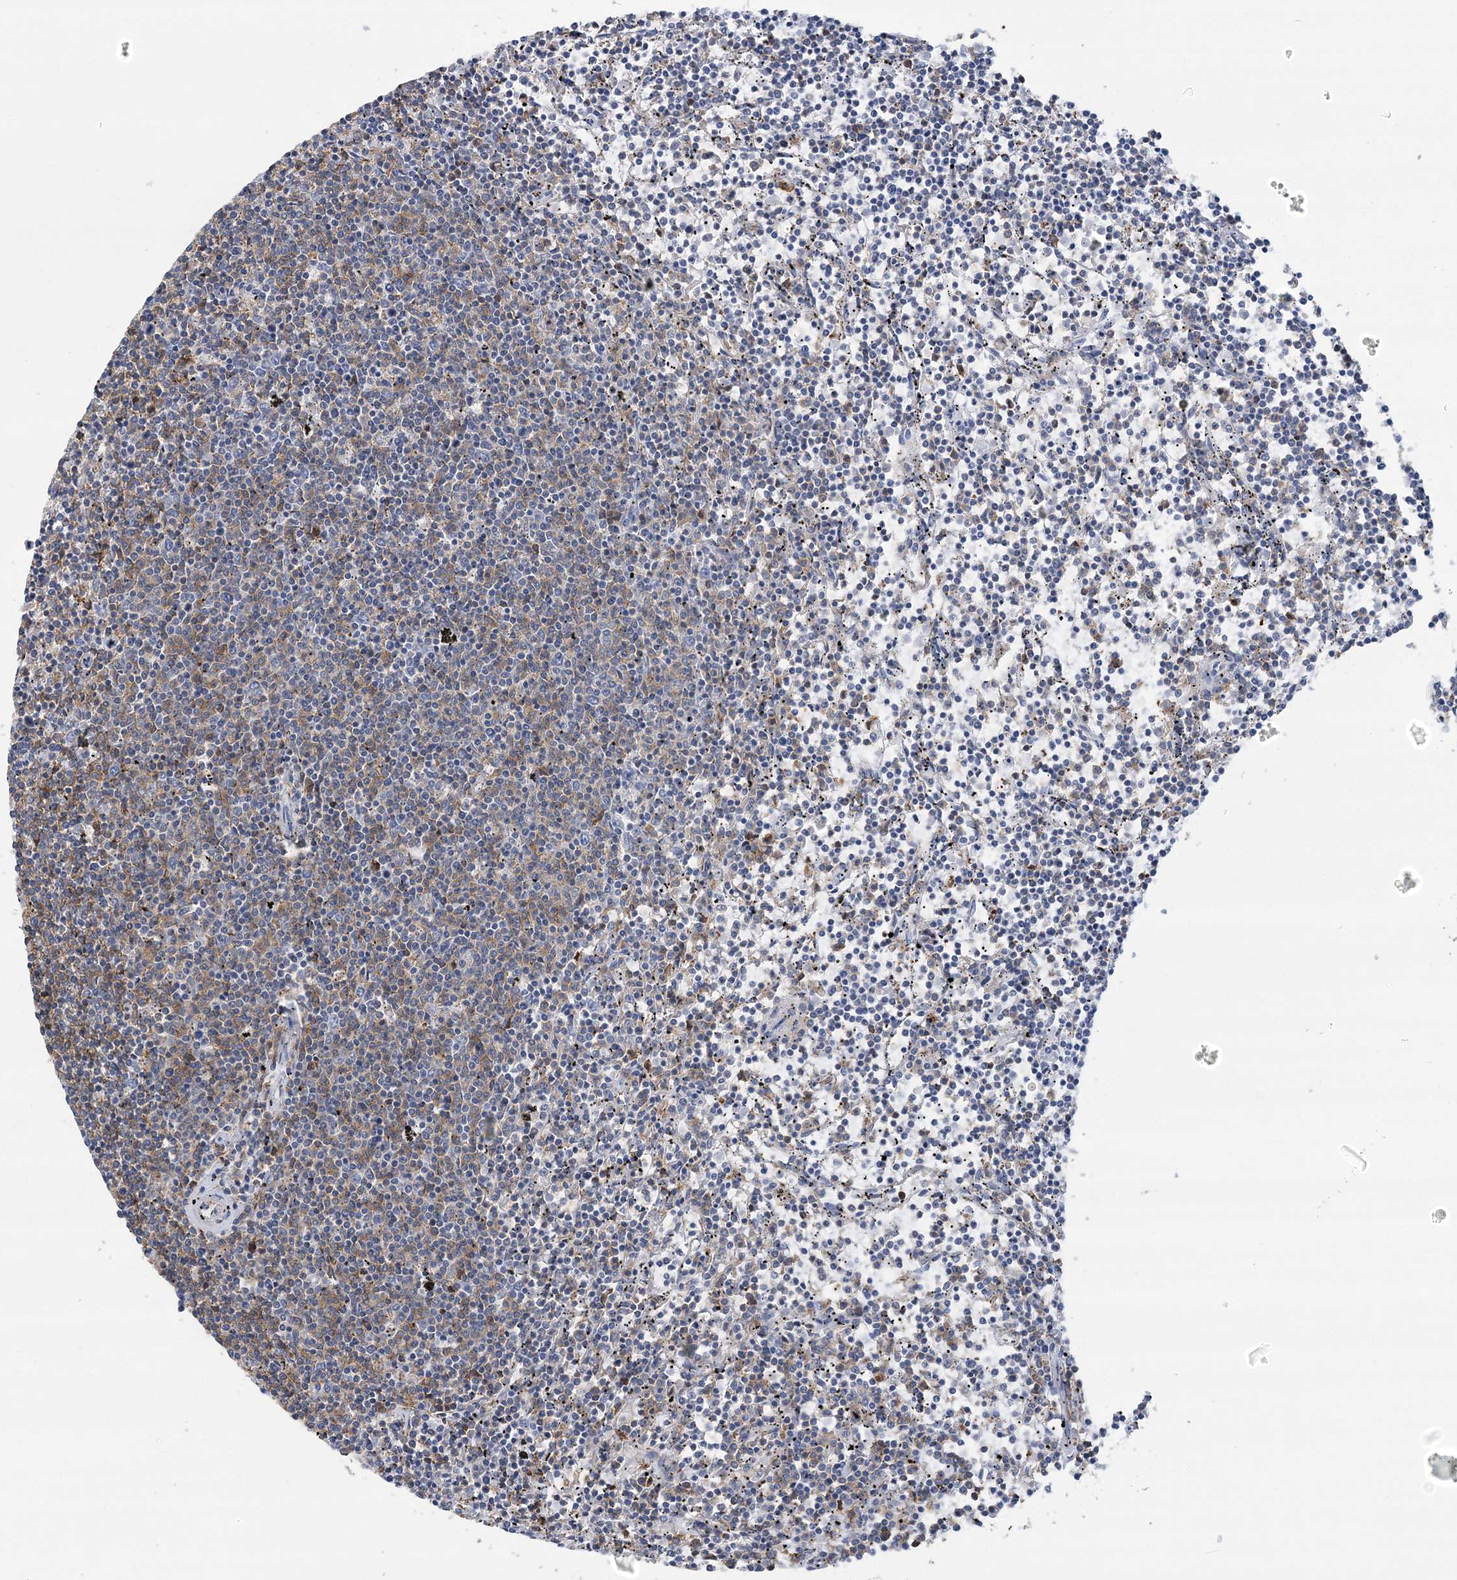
{"staining": {"intensity": "negative", "quantity": "none", "location": "none"}, "tissue": "lymphoma", "cell_type": "Tumor cells", "image_type": "cancer", "snomed": [{"axis": "morphology", "description": "Malignant lymphoma, non-Hodgkin's type, Low grade"}, {"axis": "topography", "description": "Spleen"}], "caption": "DAB (3,3'-diaminobenzidine) immunohistochemical staining of human malignant lymphoma, non-Hodgkin's type (low-grade) displays no significant staining in tumor cells.", "gene": "C11orf21", "patient": {"sex": "female", "age": 50}}